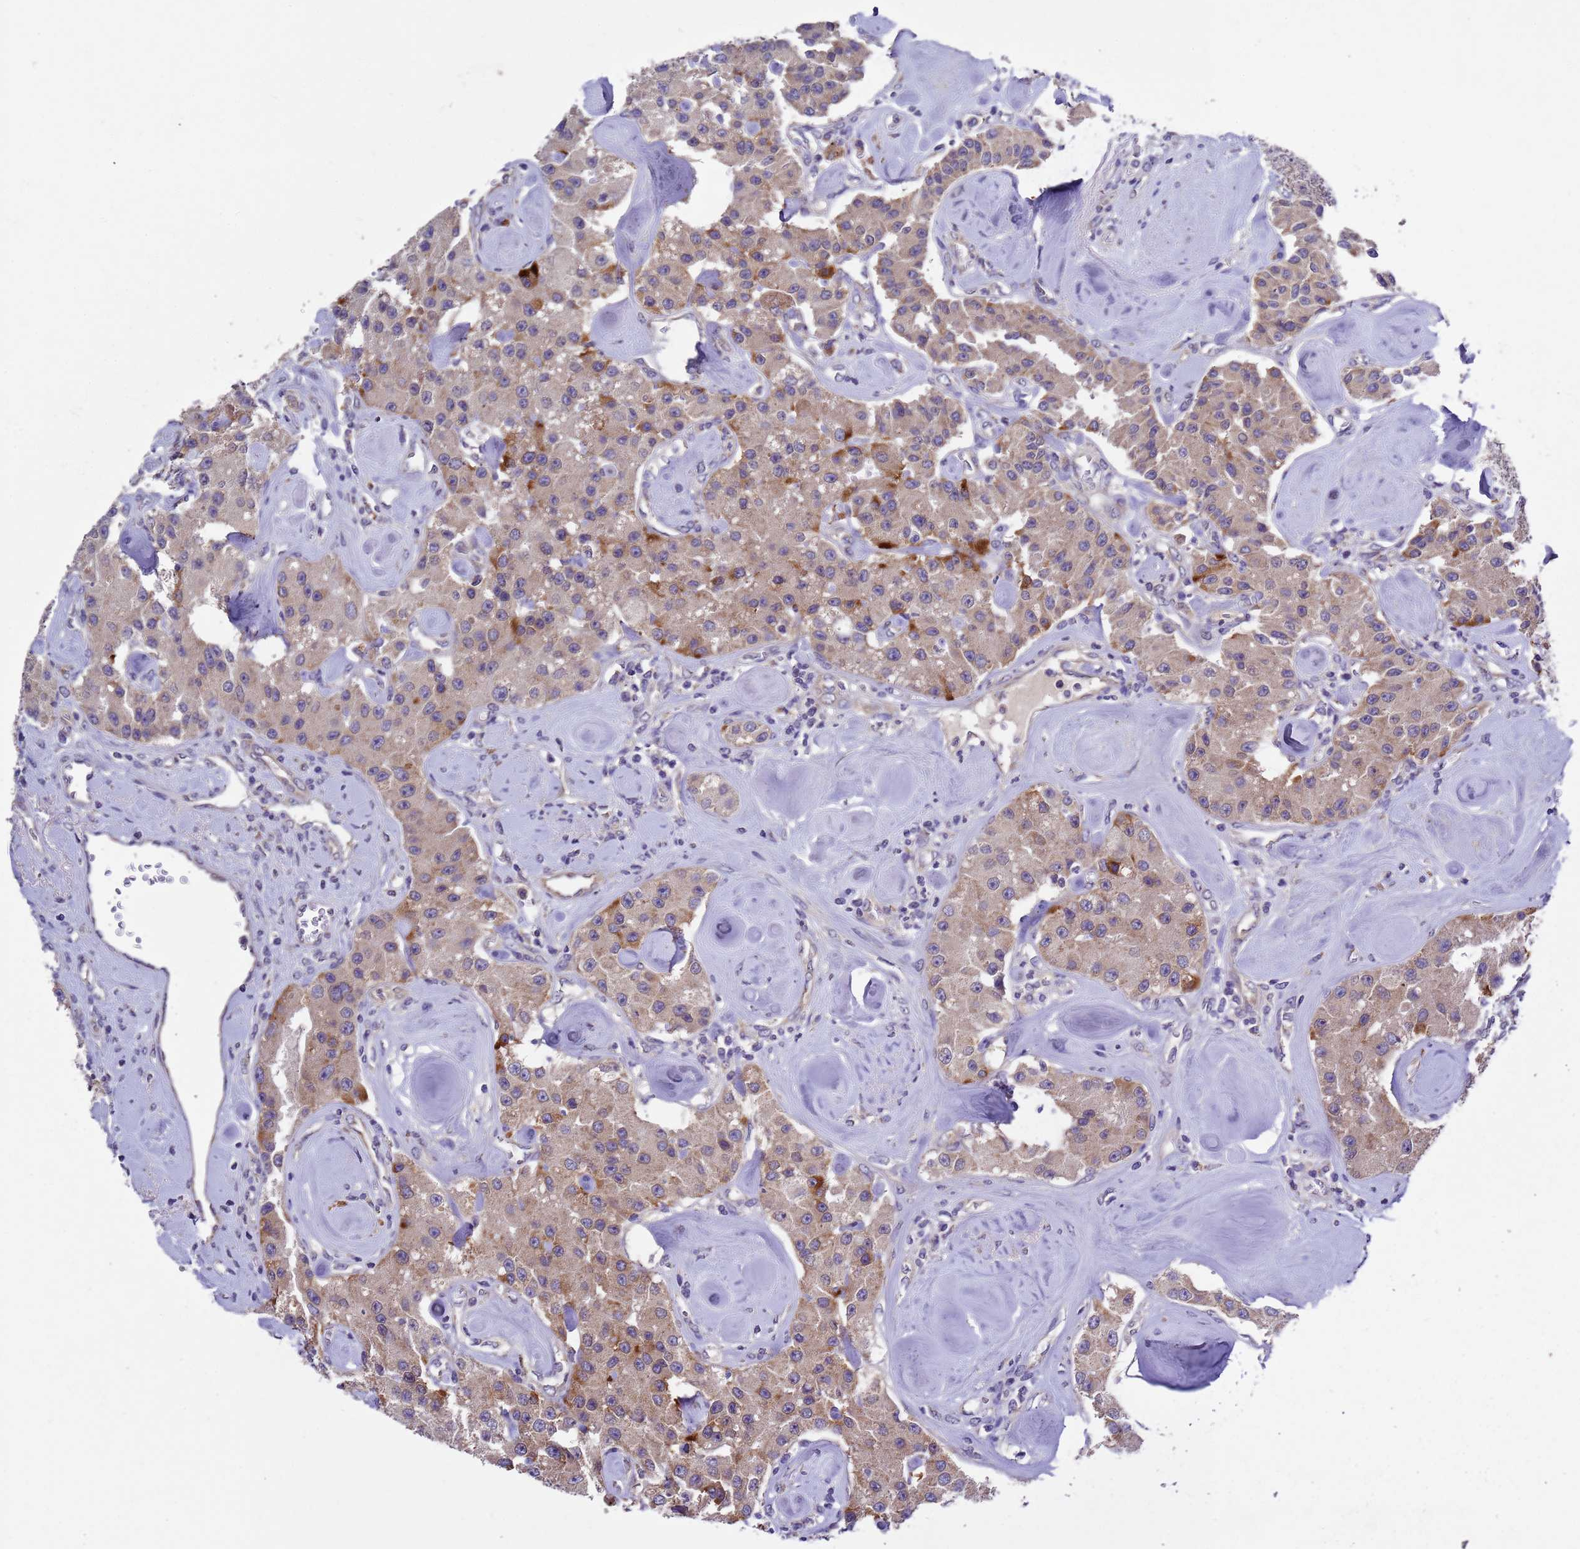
{"staining": {"intensity": "weak", "quantity": ">75%", "location": "cytoplasmic/membranous"}, "tissue": "carcinoid", "cell_type": "Tumor cells", "image_type": "cancer", "snomed": [{"axis": "morphology", "description": "Carcinoid, malignant, NOS"}, {"axis": "topography", "description": "Pancreas"}], "caption": "A micrograph of human carcinoid stained for a protein reveals weak cytoplasmic/membranous brown staining in tumor cells.", "gene": "DCAF12L2", "patient": {"sex": "male", "age": 41}}